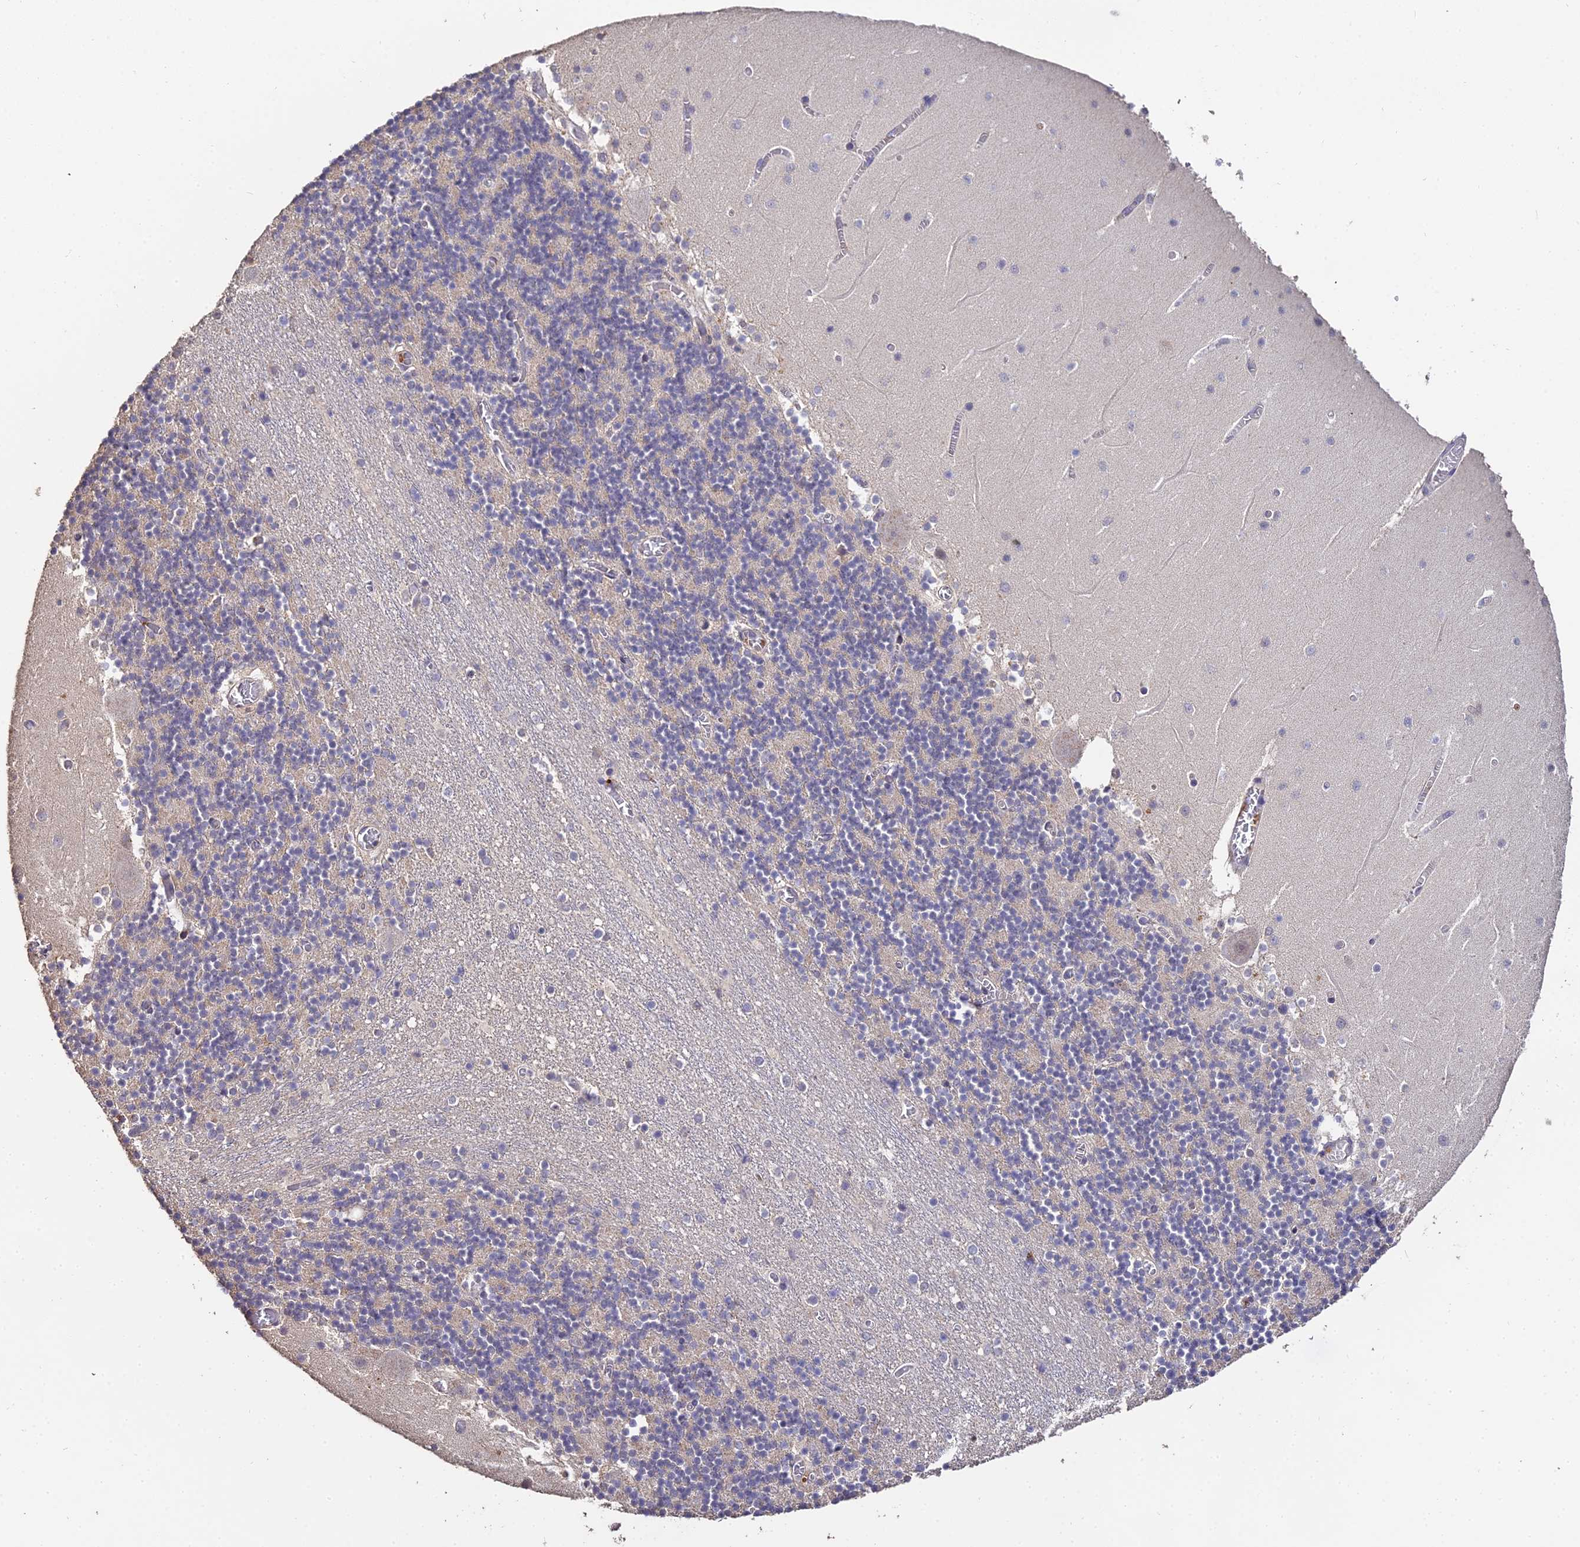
{"staining": {"intensity": "negative", "quantity": "none", "location": "none"}, "tissue": "cerebellum", "cell_type": "Cells in granular layer", "image_type": "normal", "snomed": [{"axis": "morphology", "description": "Normal tissue, NOS"}, {"axis": "topography", "description": "Cerebellum"}], "caption": "This micrograph is of benign cerebellum stained with IHC to label a protein in brown with the nuclei are counter-stained blue. There is no staining in cells in granular layer.", "gene": "LSM5", "patient": {"sex": "female", "age": 28}}